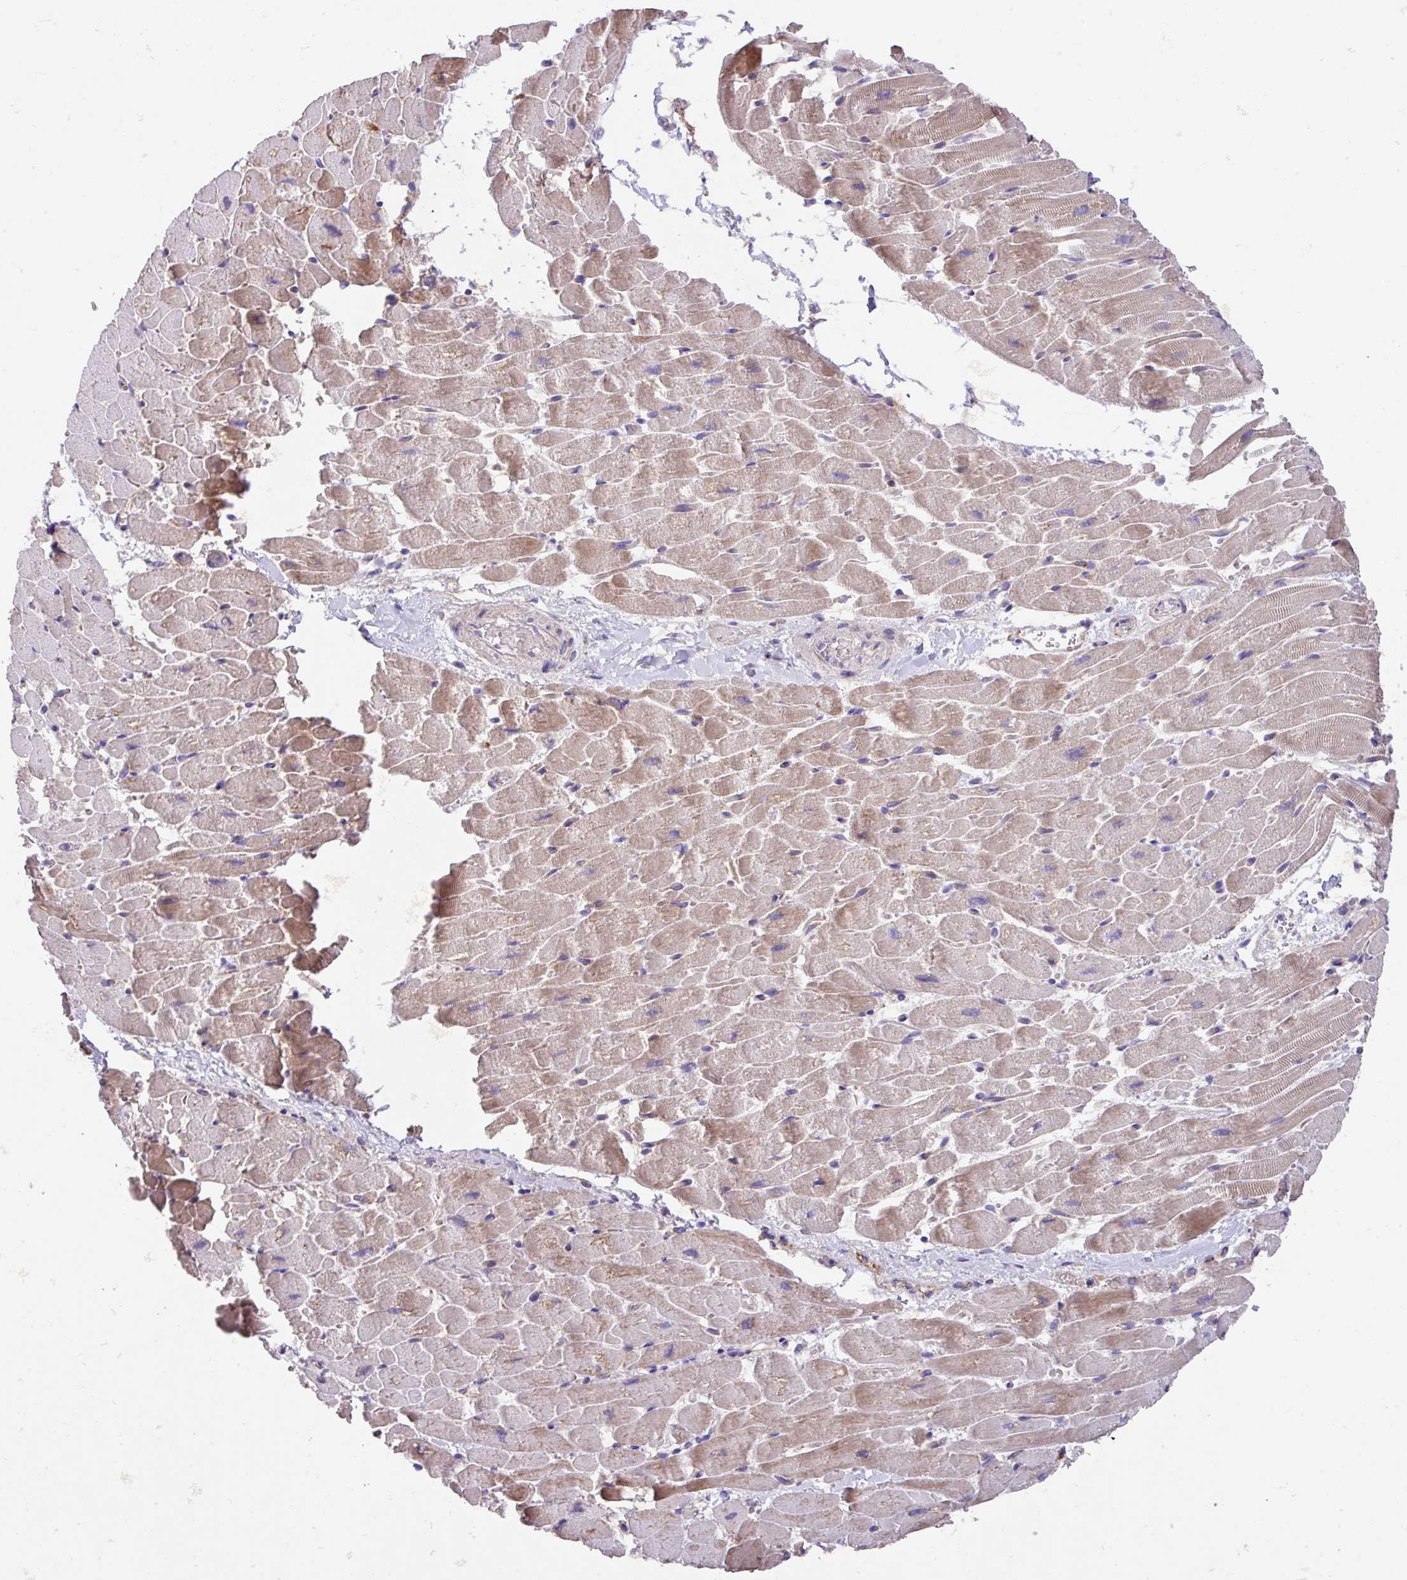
{"staining": {"intensity": "weak", "quantity": "25%-75%", "location": "cytoplasmic/membranous"}, "tissue": "heart muscle", "cell_type": "Cardiomyocytes", "image_type": "normal", "snomed": [{"axis": "morphology", "description": "Normal tissue, NOS"}, {"axis": "topography", "description": "Heart"}], "caption": "This photomicrograph demonstrates benign heart muscle stained with immunohistochemistry to label a protein in brown. The cytoplasmic/membranous of cardiomyocytes show weak positivity for the protein. Nuclei are counter-stained blue.", "gene": "CRISP3", "patient": {"sex": "male", "age": 37}}